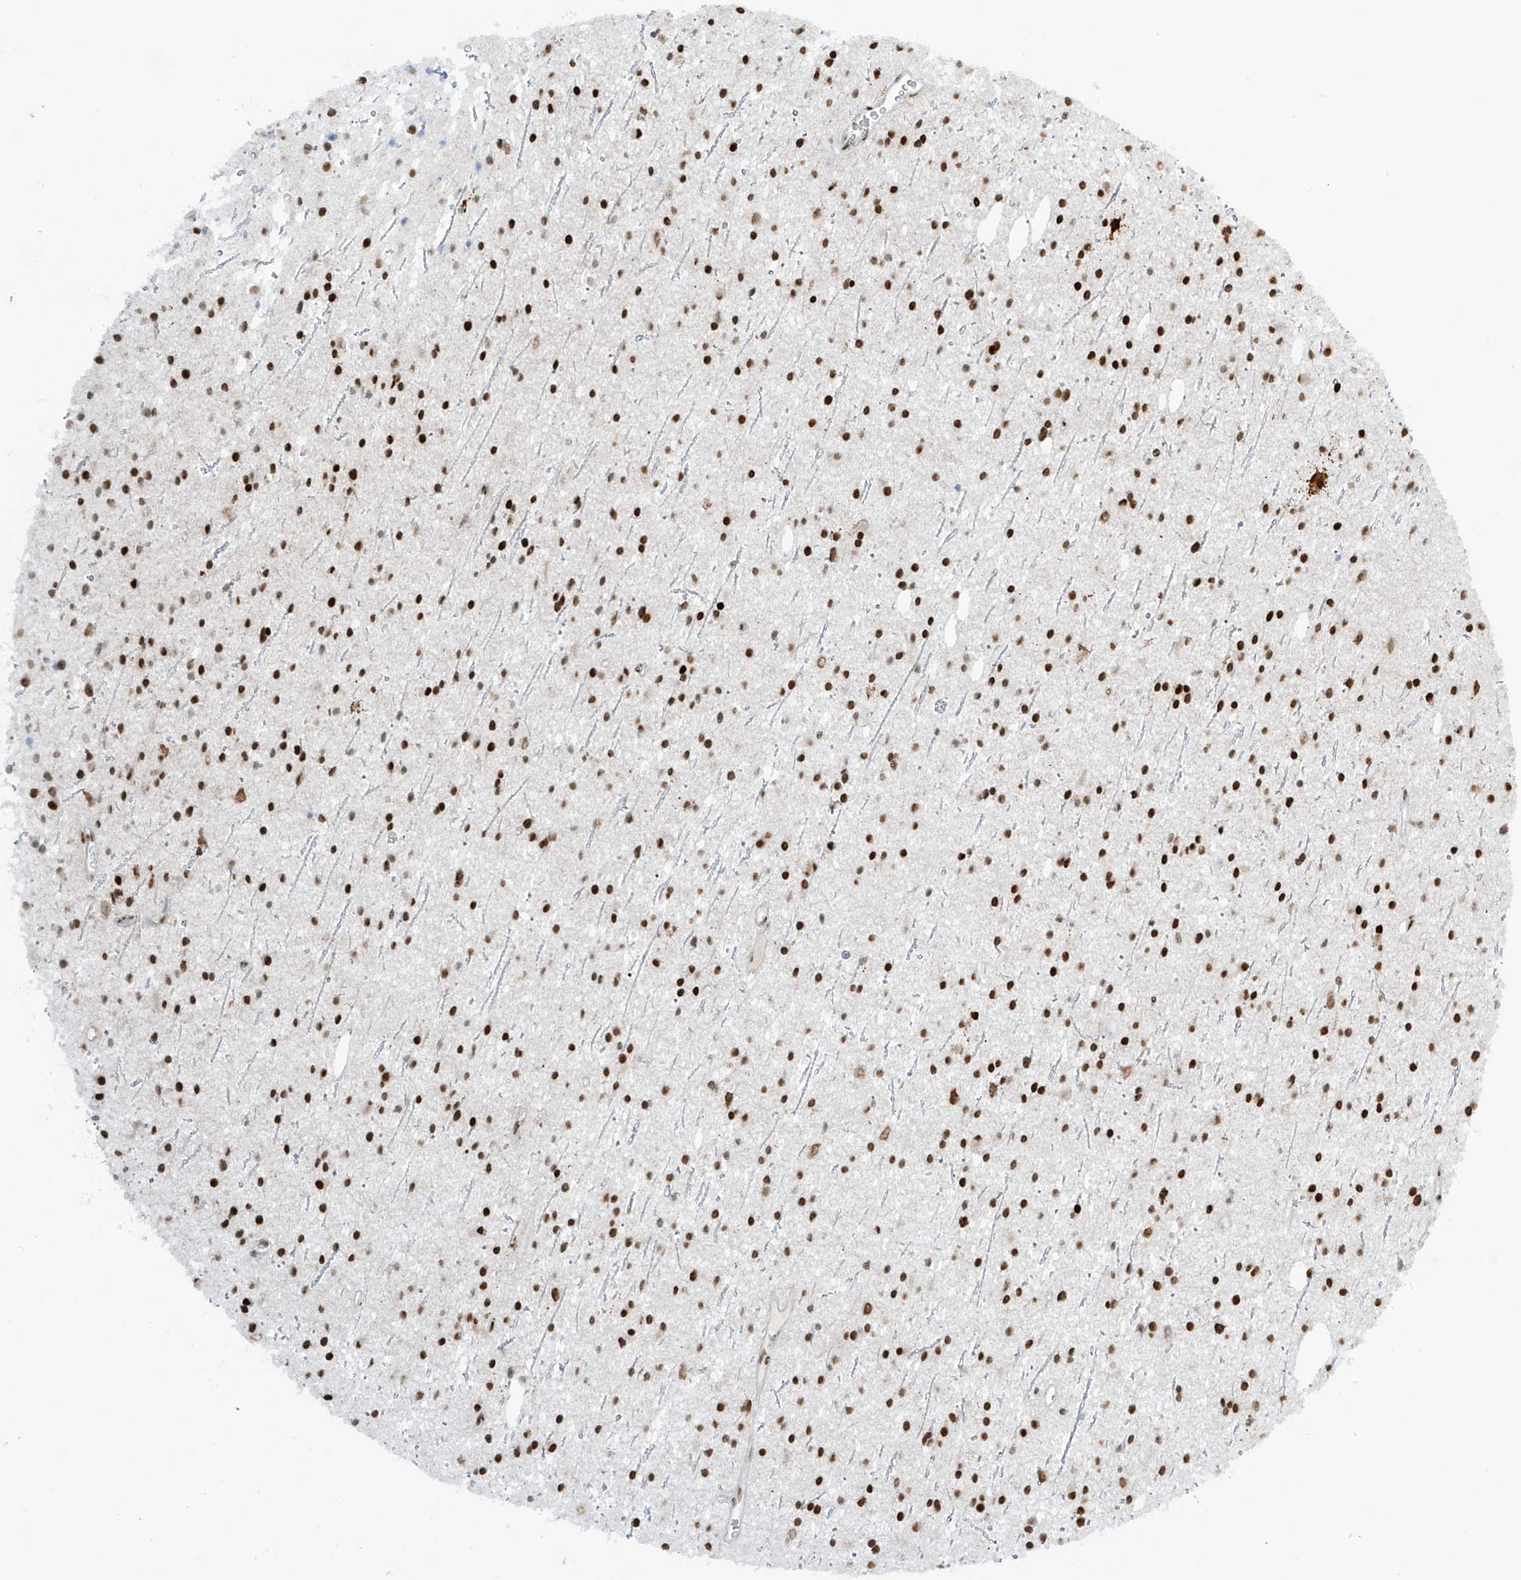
{"staining": {"intensity": "strong", "quantity": ">75%", "location": "nuclear"}, "tissue": "glioma", "cell_type": "Tumor cells", "image_type": "cancer", "snomed": [{"axis": "morphology", "description": "Glioma, malignant, Low grade"}, {"axis": "topography", "description": "Cerebral cortex"}], "caption": "Immunohistochemical staining of human glioma displays high levels of strong nuclear expression in about >75% of tumor cells.", "gene": "PM20D2", "patient": {"sex": "female", "age": 39}}